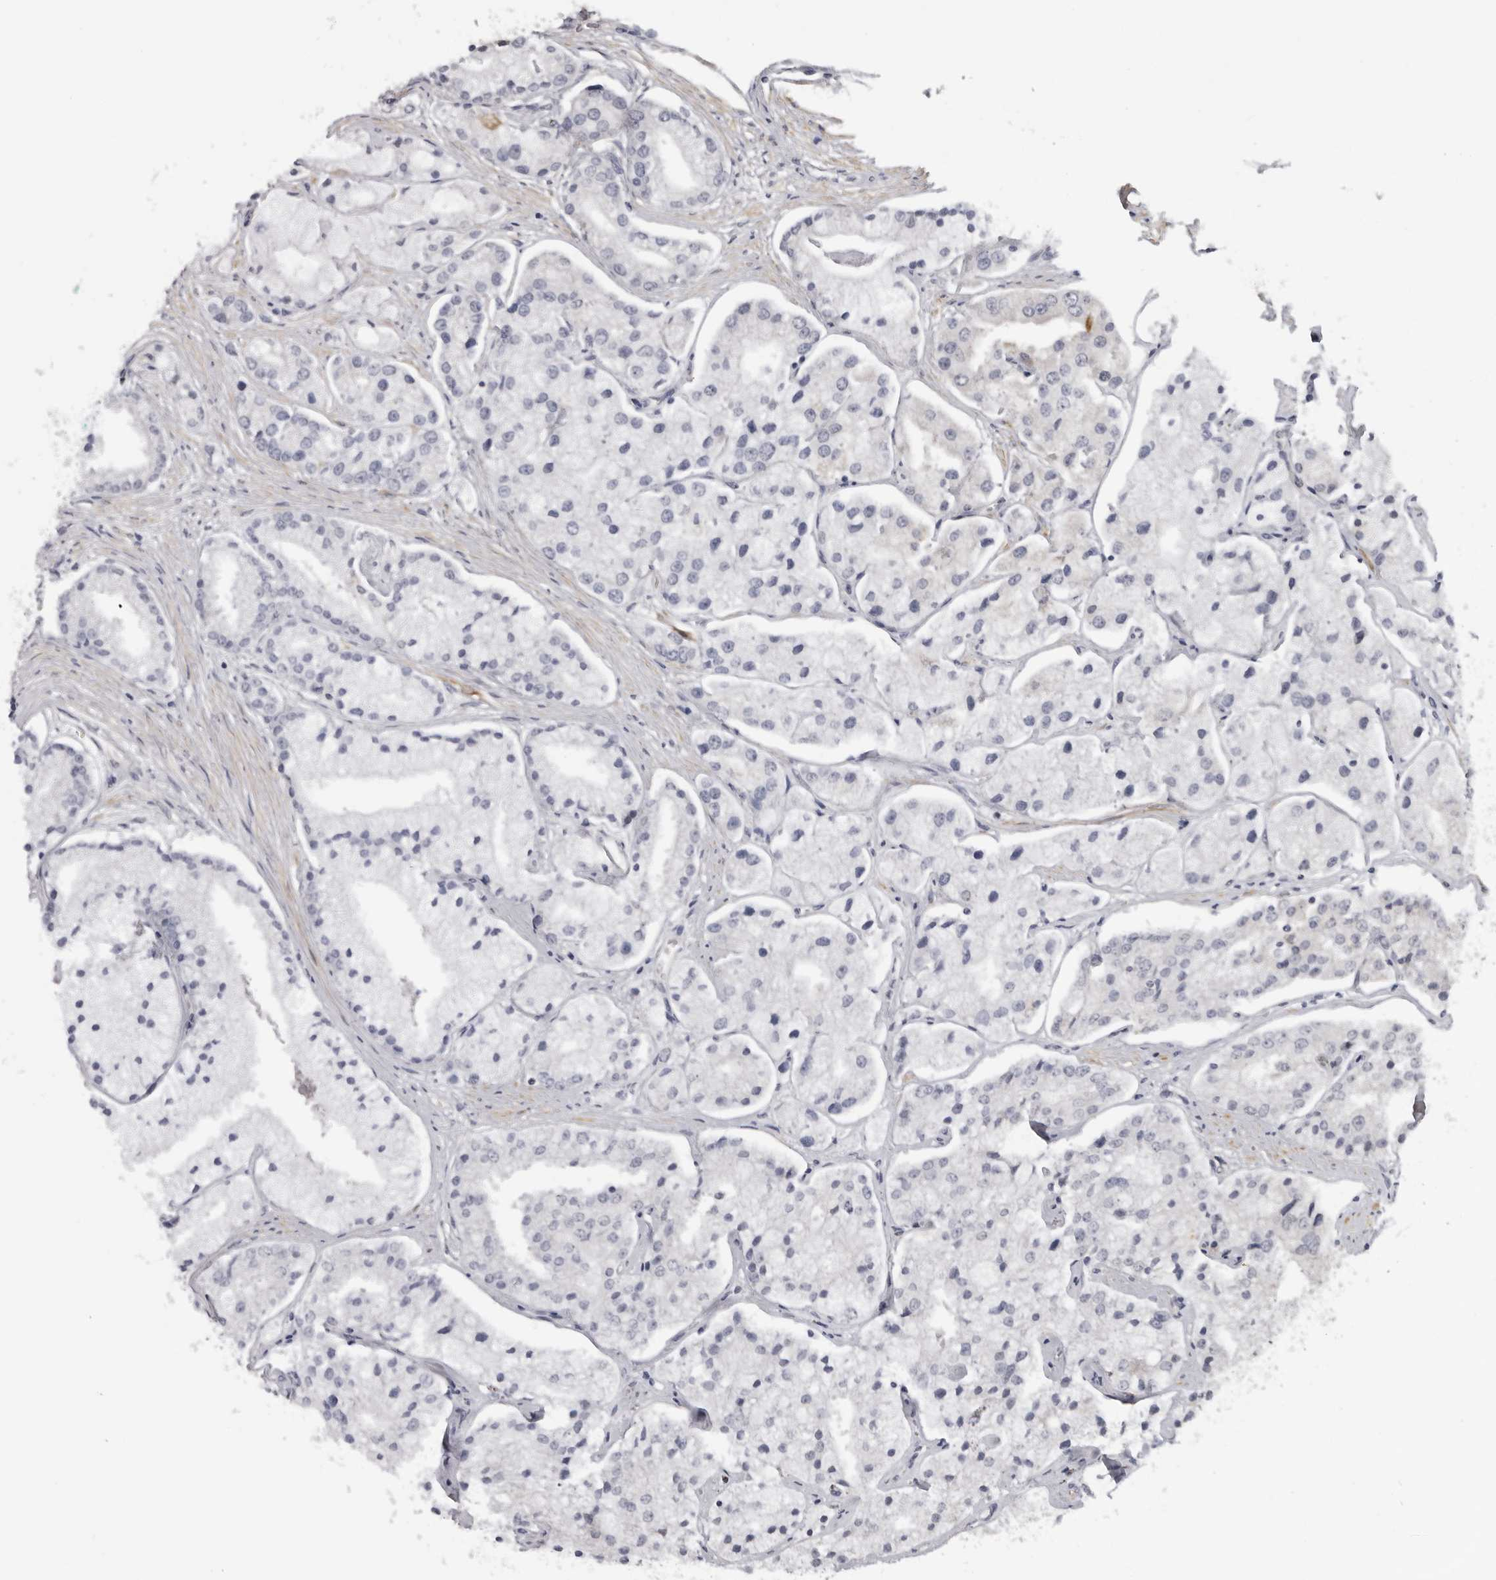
{"staining": {"intensity": "negative", "quantity": "none", "location": "none"}, "tissue": "prostate cancer", "cell_type": "Tumor cells", "image_type": "cancer", "snomed": [{"axis": "morphology", "description": "Adenocarcinoma, High grade"}, {"axis": "topography", "description": "Prostate"}], "caption": "Human high-grade adenocarcinoma (prostate) stained for a protein using immunohistochemistry (IHC) demonstrates no expression in tumor cells.", "gene": "DNAH14", "patient": {"sex": "male", "age": 50}}